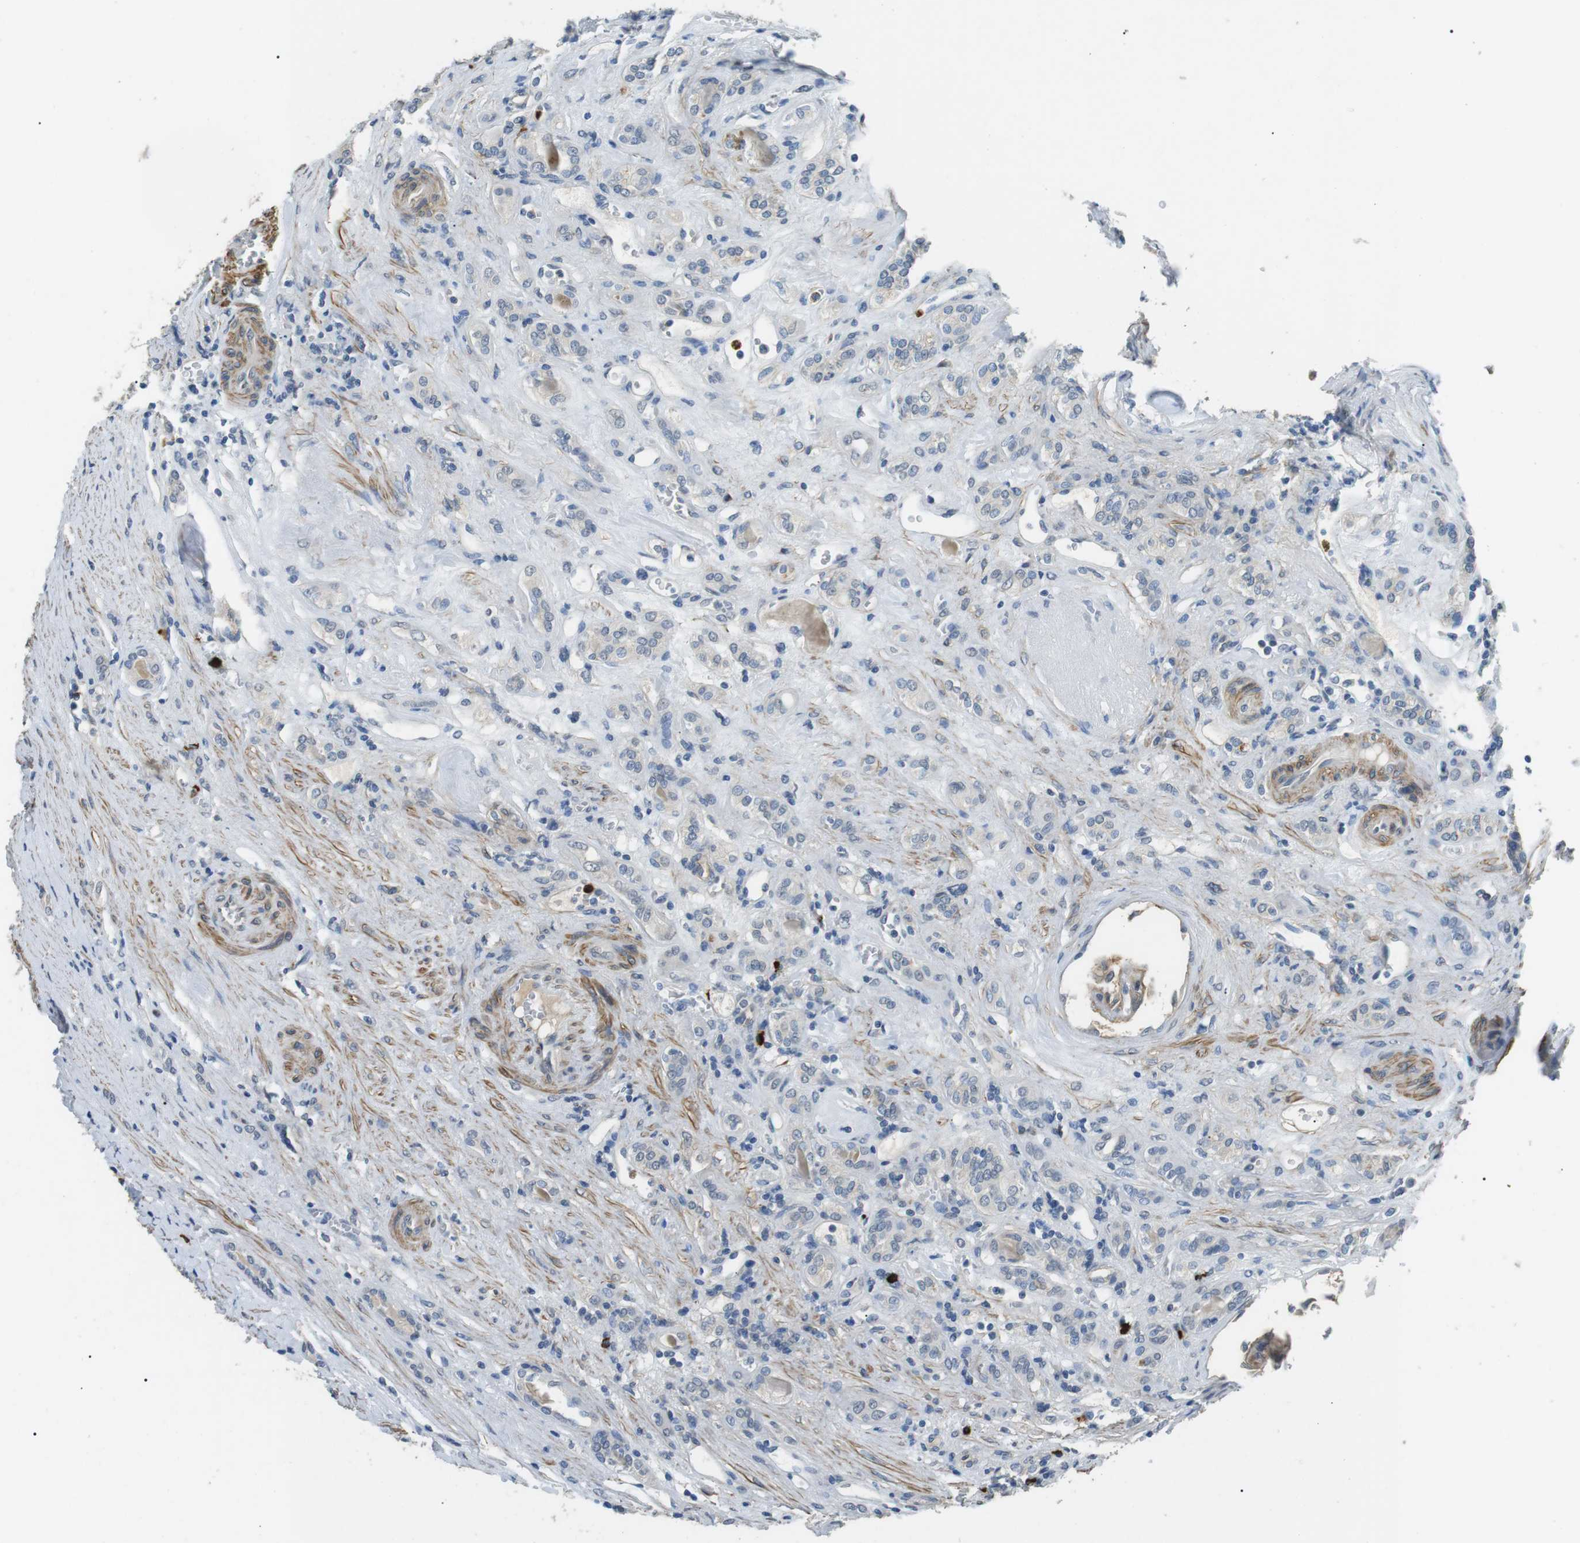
{"staining": {"intensity": "negative", "quantity": "none", "location": "none"}, "tissue": "renal cancer", "cell_type": "Tumor cells", "image_type": "cancer", "snomed": [{"axis": "morphology", "description": "Adenocarcinoma, NOS"}, {"axis": "topography", "description": "Kidney"}], "caption": "Histopathology image shows no protein expression in tumor cells of renal adenocarcinoma tissue. The staining is performed using DAB brown chromogen with nuclei counter-stained in using hematoxylin.", "gene": "GZMM", "patient": {"sex": "male", "age": 46}}